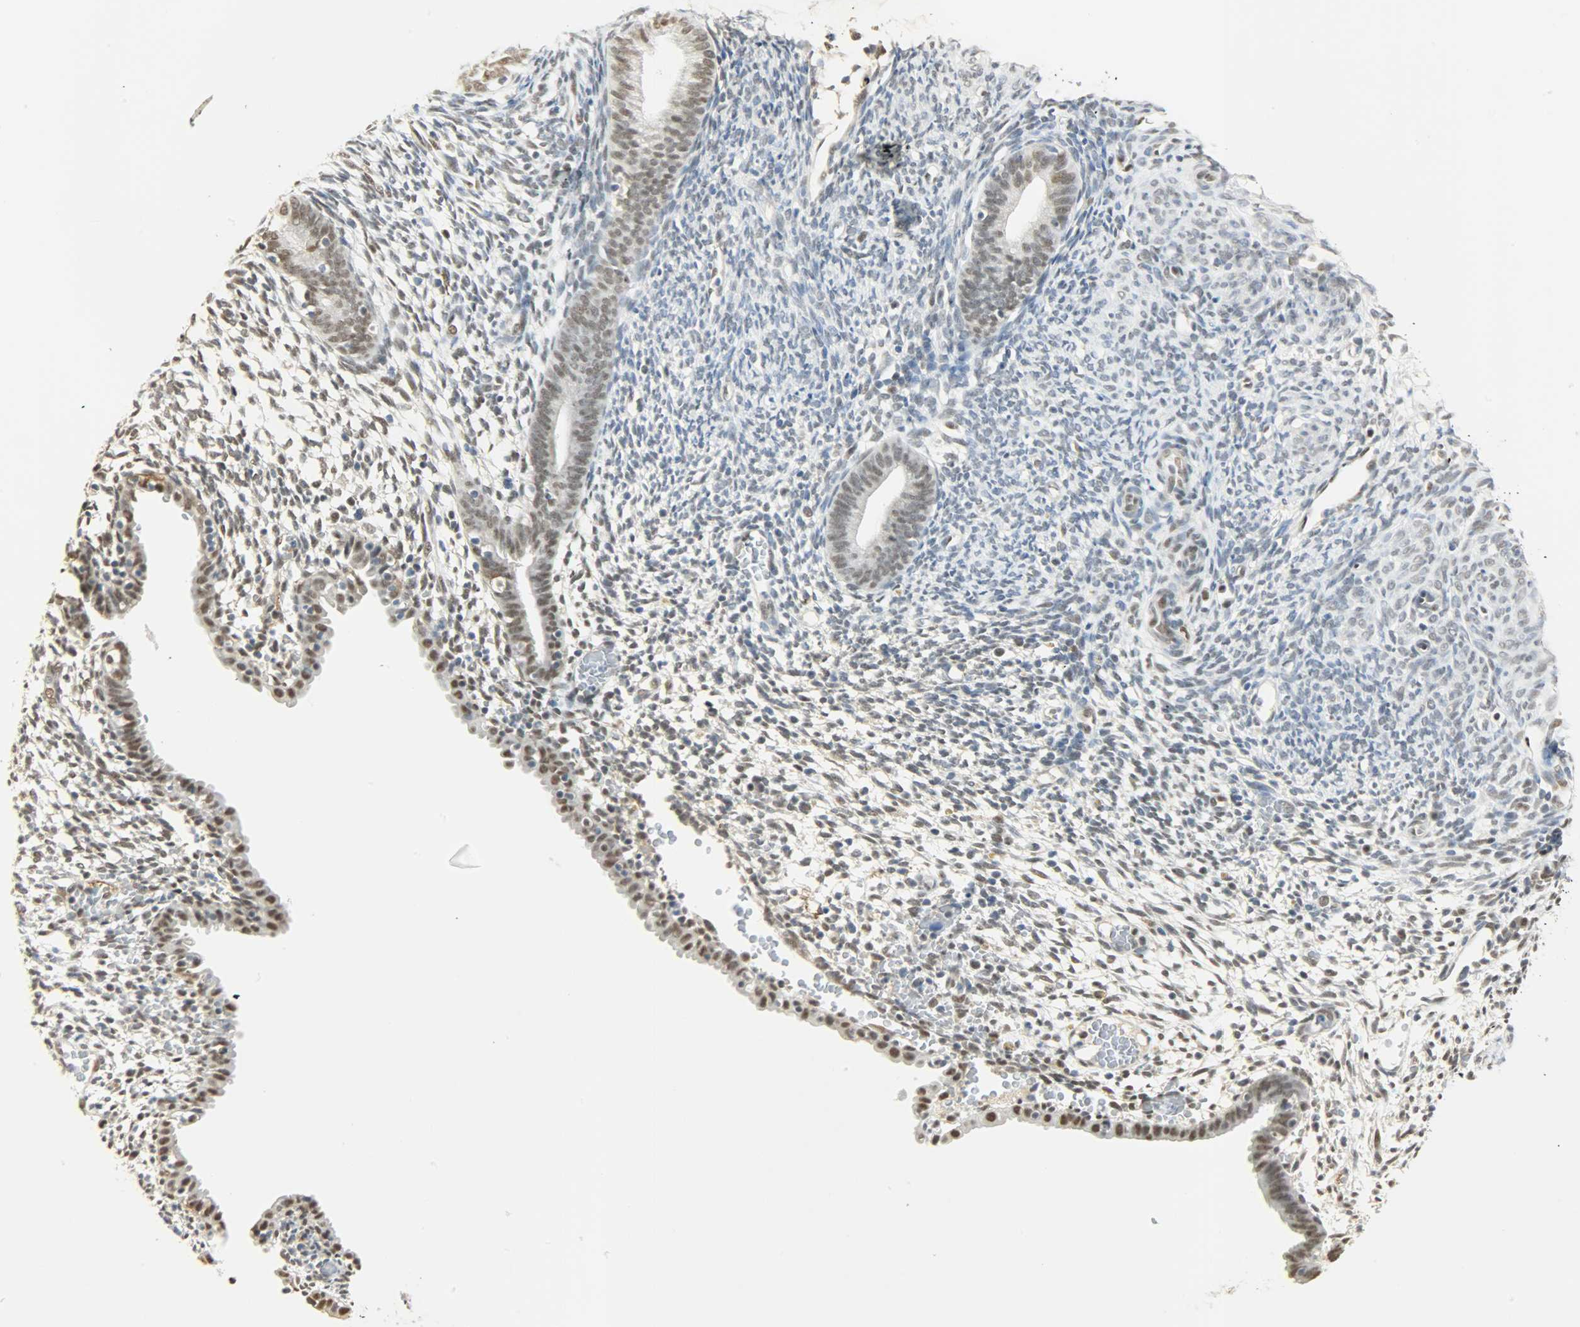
{"staining": {"intensity": "weak", "quantity": "25%-75%", "location": "nuclear"}, "tissue": "endometrium", "cell_type": "Cells in endometrial stroma", "image_type": "normal", "snomed": [{"axis": "morphology", "description": "Normal tissue, NOS"}, {"axis": "morphology", "description": "Atrophy, NOS"}, {"axis": "topography", "description": "Uterus"}, {"axis": "topography", "description": "Endometrium"}], "caption": "Endometrium stained for a protein displays weak nuclear positivity in cells in endometrial stroma. The protein of interest is stained brown, and the nuclei are stained in blue (DAB IHC with brightfield microscopy, high magnification).", "gene": "NGFR", "patient": {"sex": "female", "age": 68}}